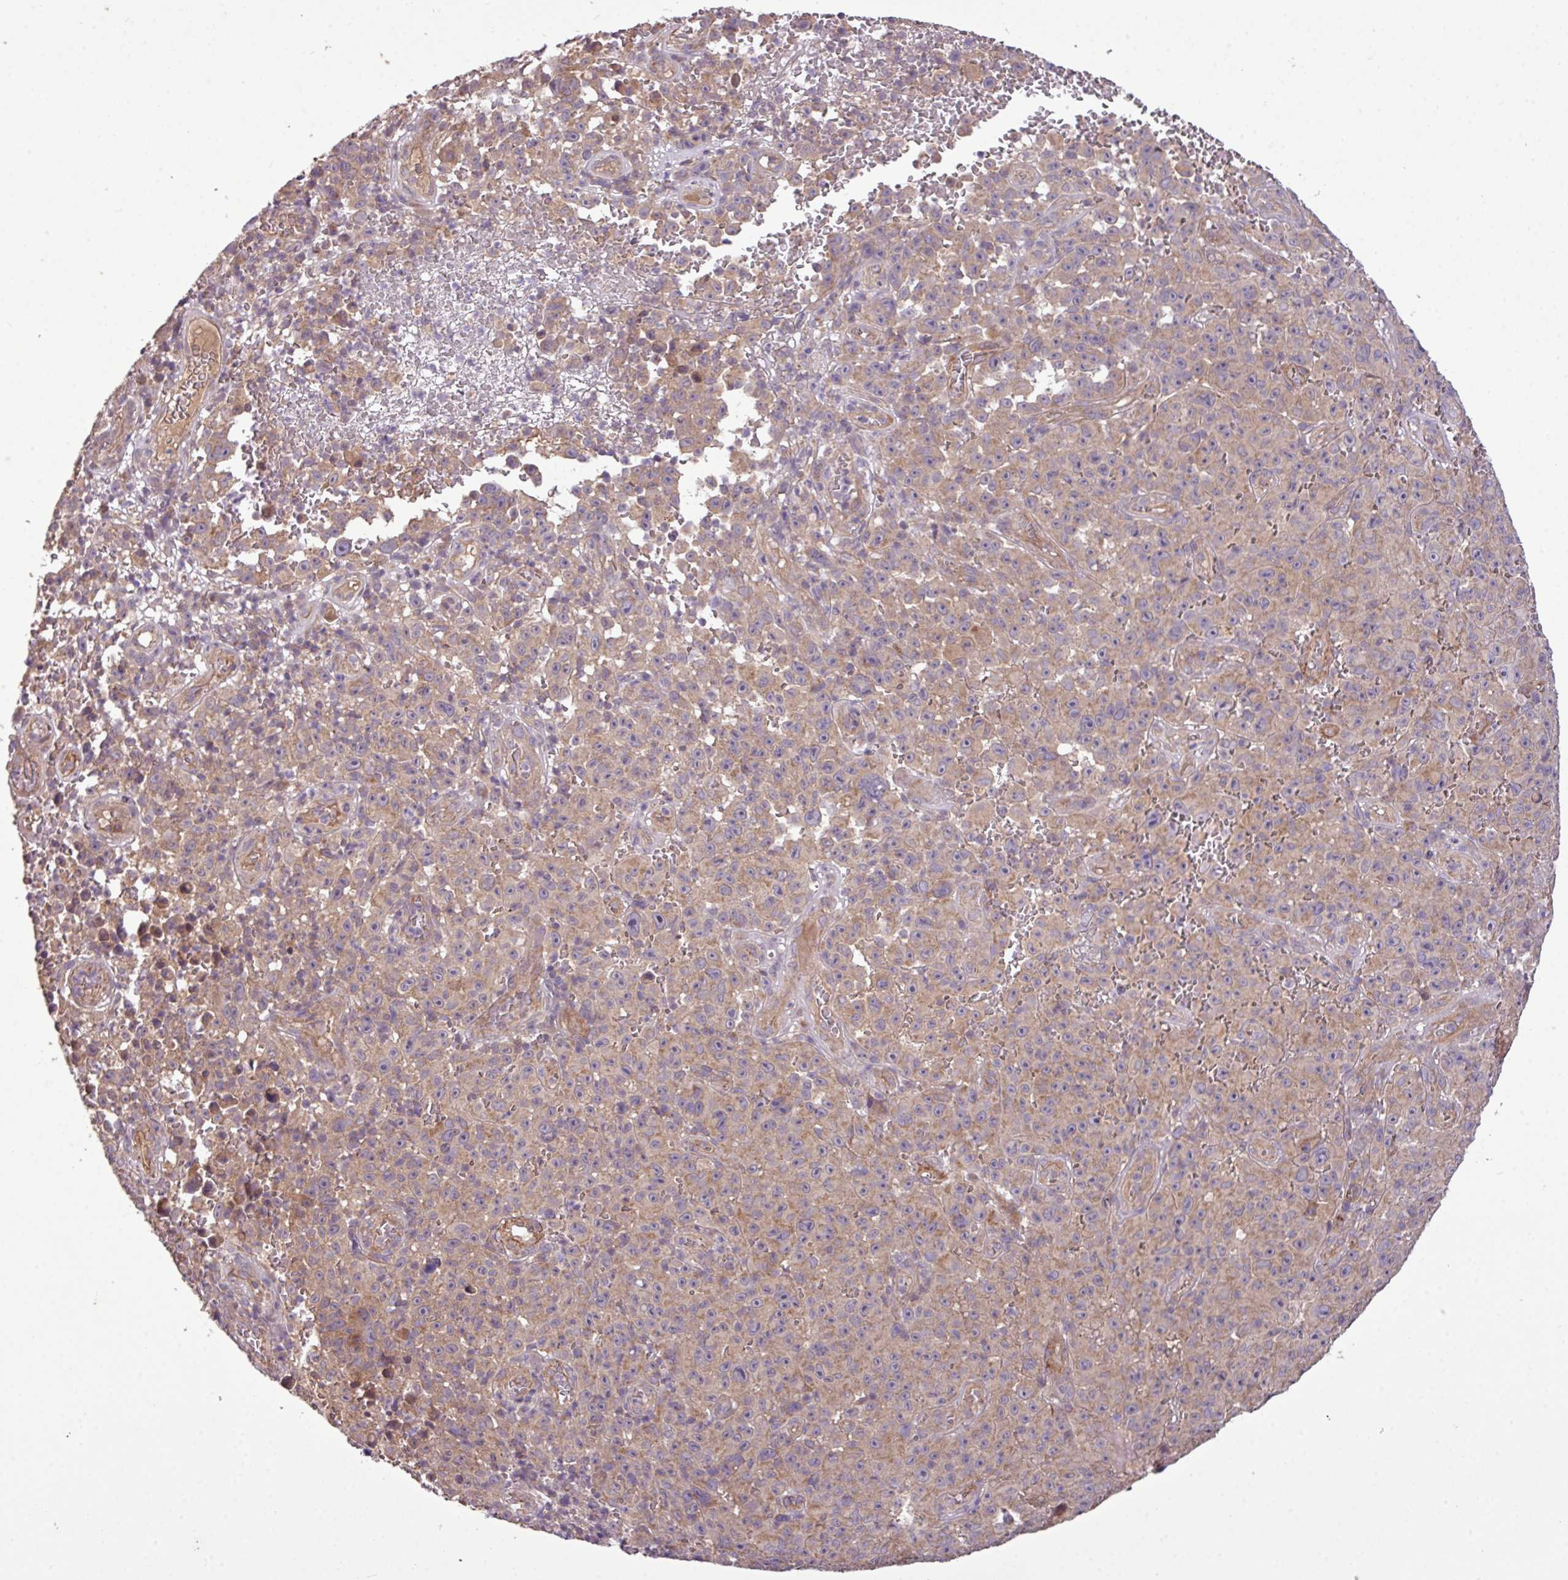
{"staining": {"intensity": "moderate", "quantity": ">75%", "location": "cytoplasmic/membranous"}, "tissue": "melanoma", "cell_type": "Tumor cells", "image_type": "cancer", "snomed": [{"axis": "morphology", "description": "Malignant melanoma, NOS"}, {"axis": "topography", "description": "Skin"}], "caption": "Human malignant melanoma stained with a brown dye demonstrates moderate cytoplasmic/membranous positive positivity in approximately >75% of tumor cells.", "gene": "XIAP", "patient": {"sex": "female", "age": 82}}